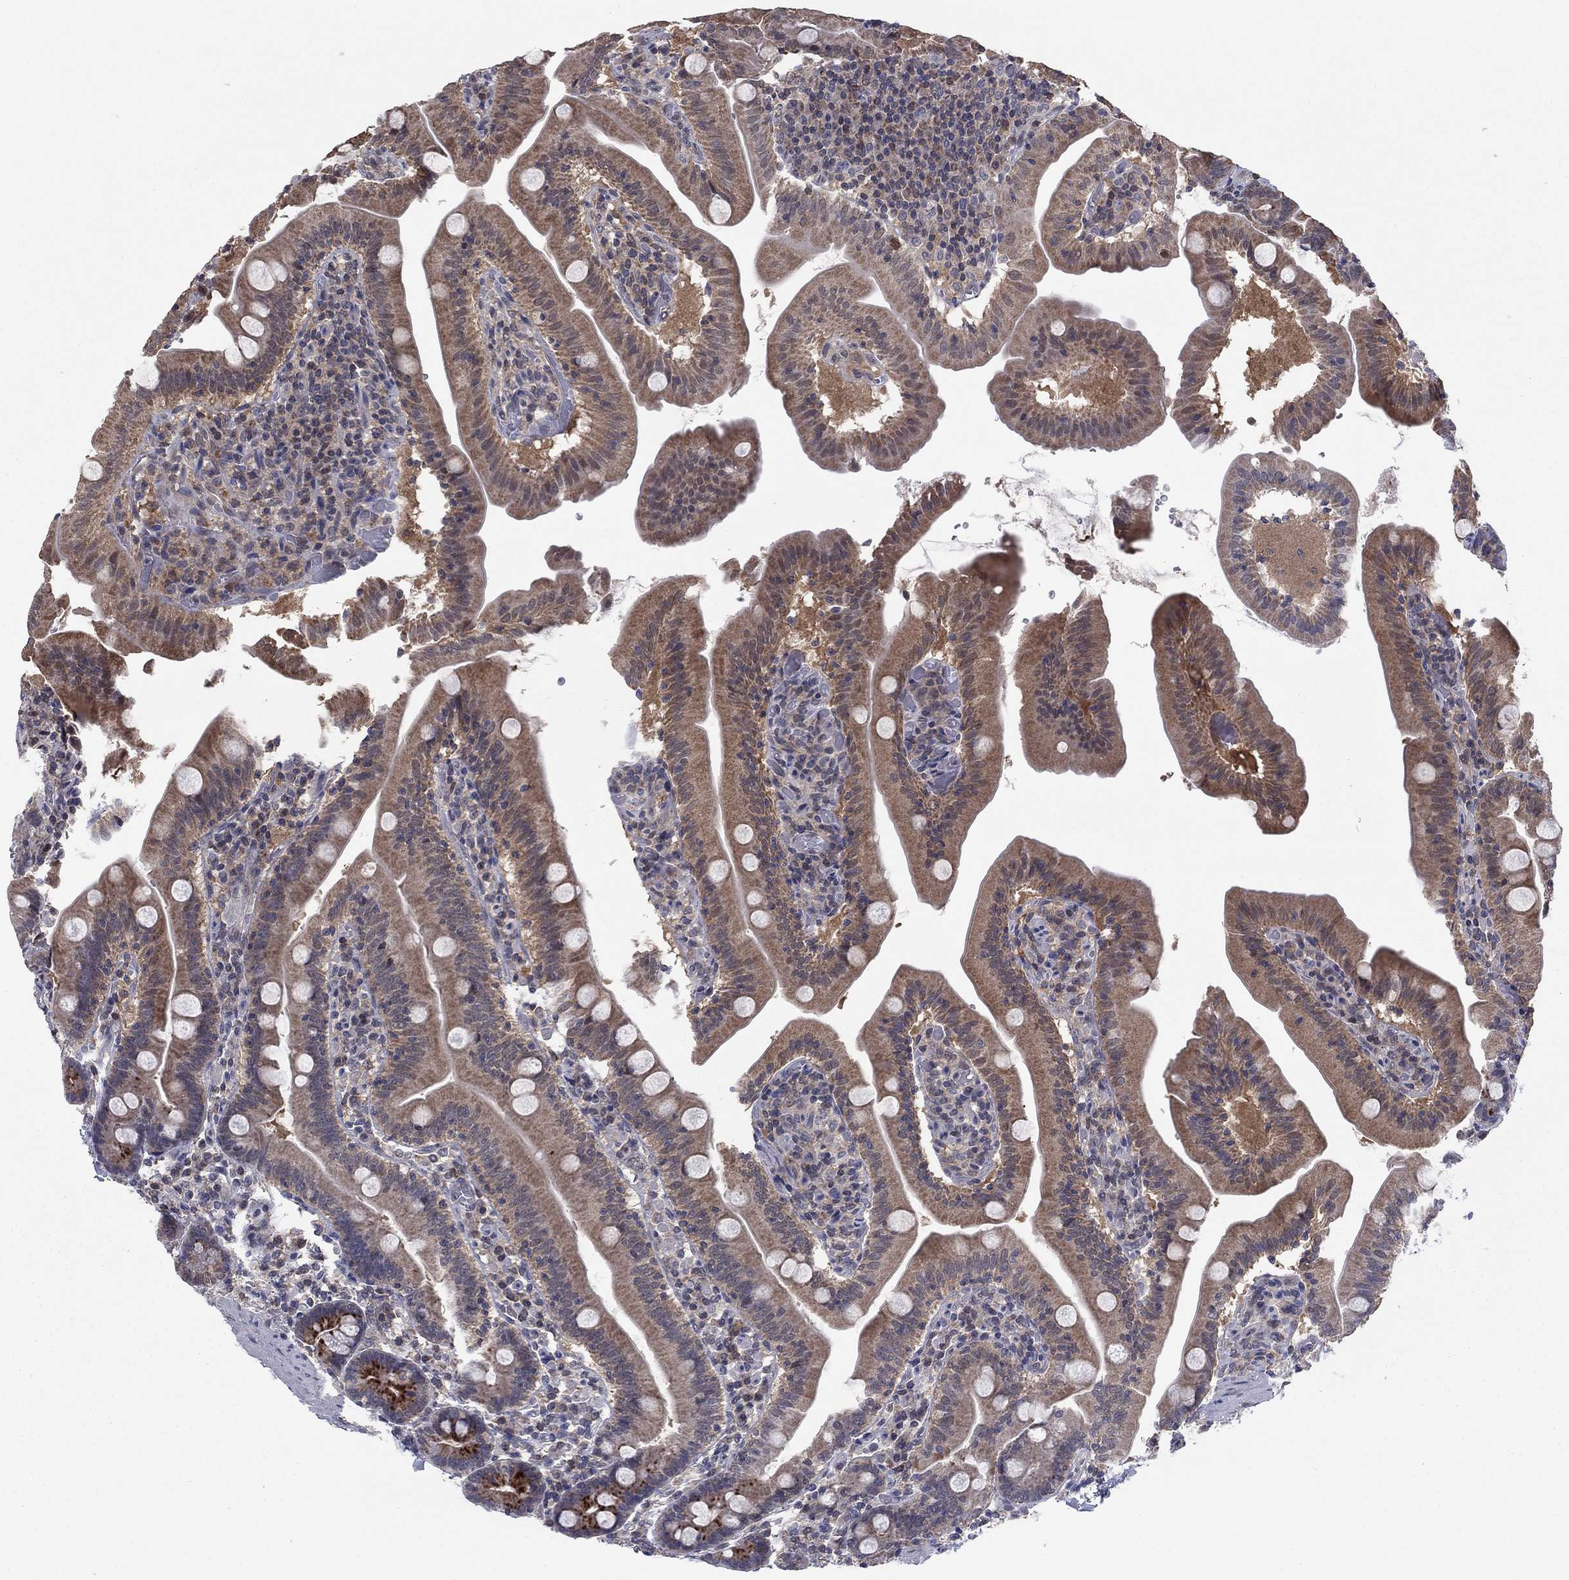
{"staining": {"intensity": "moderate", "quantity": "25%-75%", "location": "cytoplasmic/membranous"}, "tissue": "small intestine", "cell_type": "Glandular cells", "image_type": "normal", "snomed": [{"axis": "morphology", "description": "Normal tissue, NOS"}, {"axis": "topography", "description": "Small intestine"}], "caption": "Approximately 25%-75% of glandular cells in normal small intestine reveal moderate cytoplasmic/membranous protein expression as visualized by brown immunohistochemical staining.", "gene": "GRHPR", "patient": {"sex": "male", "age": 37}}